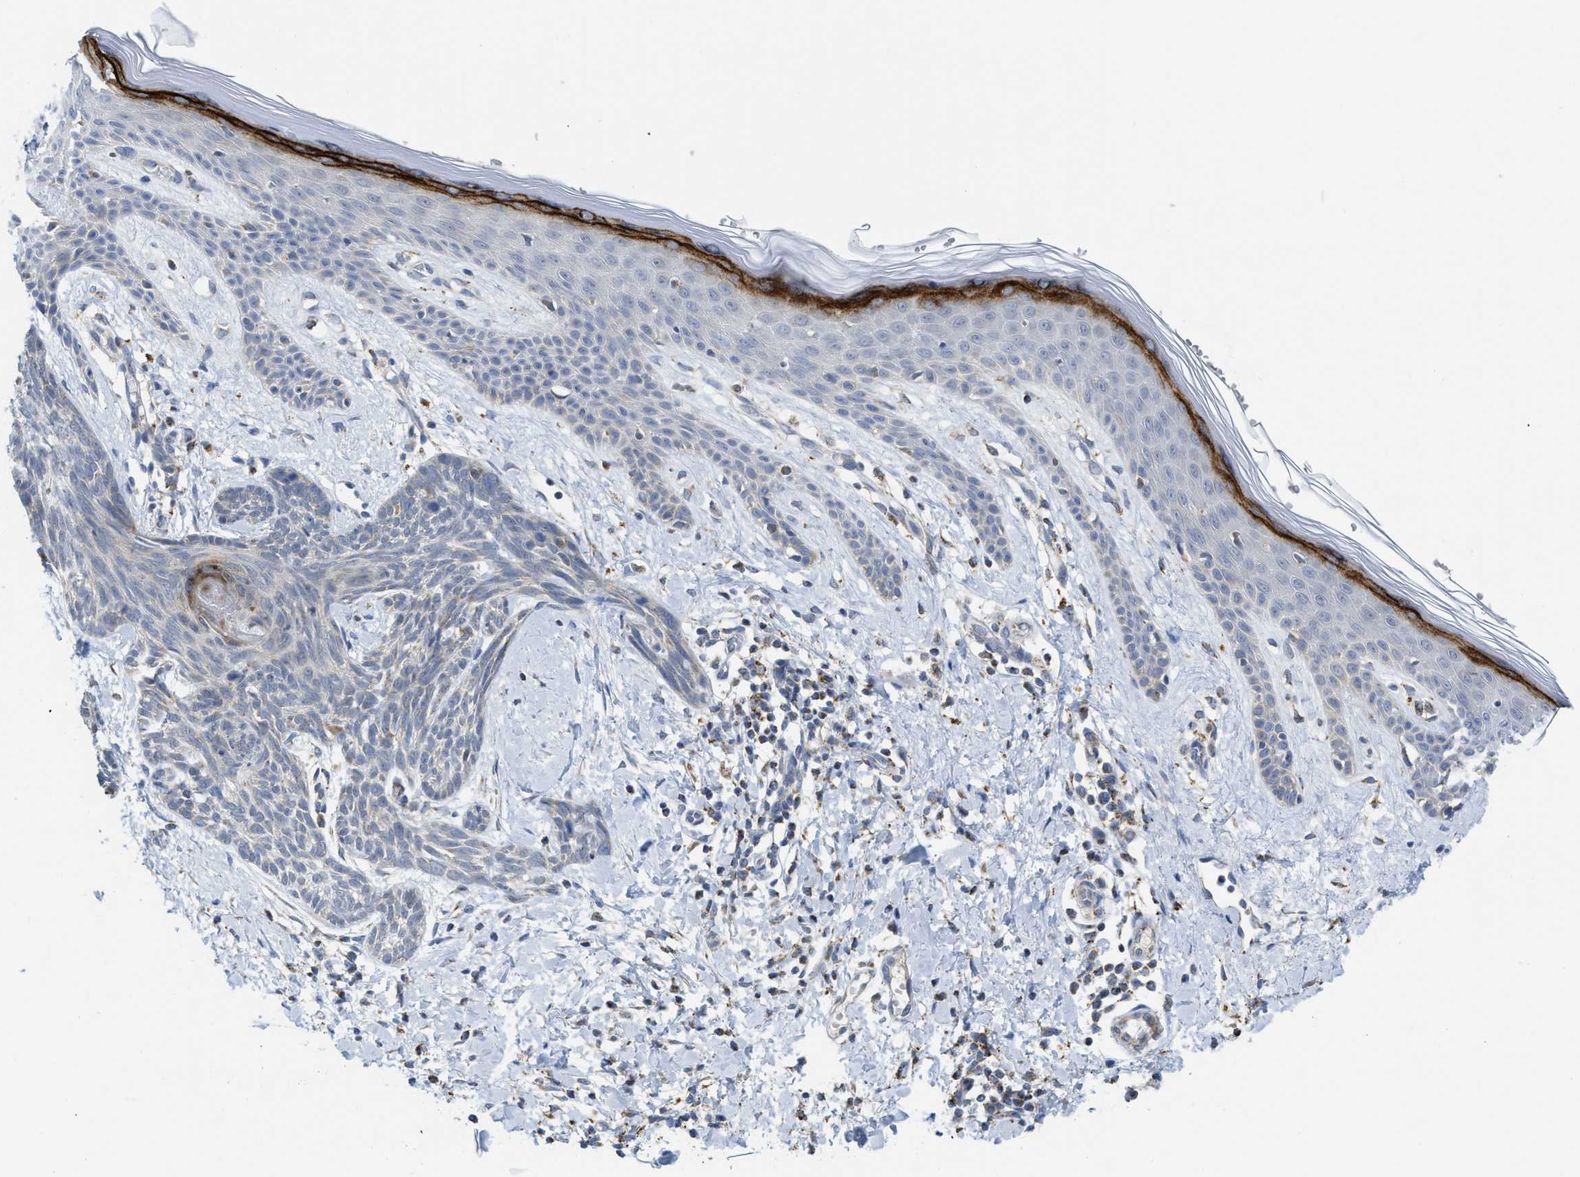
{"staining": {"intensity": "weak", "quantity": "25%-75%", "location": "cytoplasmic/membranous"}, "tissue": "skin cancer", "cell_type": "Tumor cells", "image_type": "cancer", "snomed": [{"axis": "morphology", "description": "Basal cell carcinoma"}, {"axis": "topography", "description": "Skin"}], "caption": "A low amount of weak cytoplasmic/membranous staining is seen in approximately 25%-75% of tumor cells in skin cancer tissue. (DAB IHC, brown staining for protein, blue staining for nuclei).", "gene": "GATD3", "patient": {"sex": "female", "age": 59}}